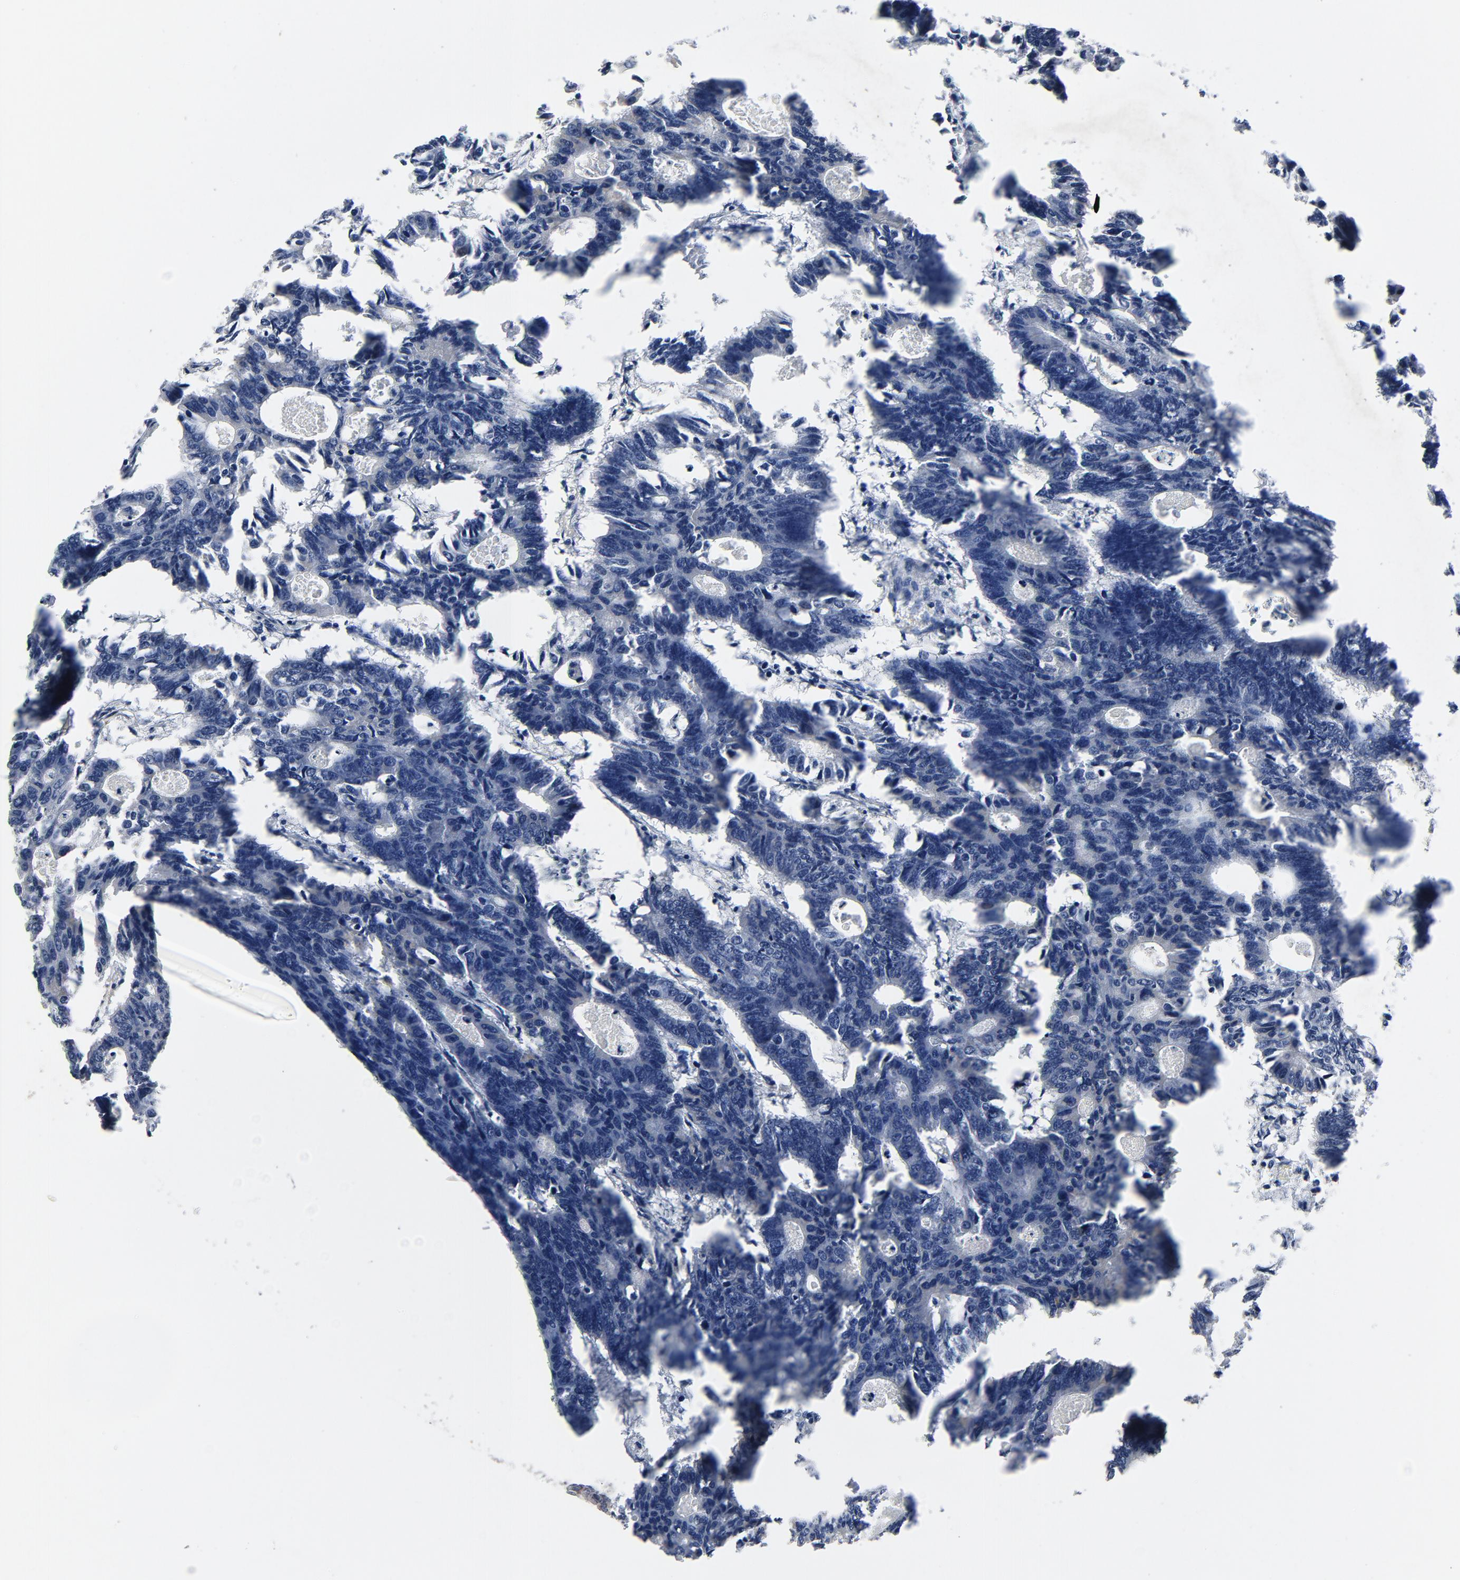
{"staining": {"intensity": "negative", "quantity": "none", "location": "none"}, "tissue": "colorectal cancer", "cell_type": "Tumor cells", "image_type": "cancer", "snomed": [{"axis": "morphology", "description": "Adenocarcinoma, NOS"}, {"axis": "topography", "description": "Colon"}], "caption": "Colorectal cancer was stained to show a protein in brown. There is no significant expression in tumor cells.", "gene": "TCL1A", "patient": {"sex": "female", "age": 55}}